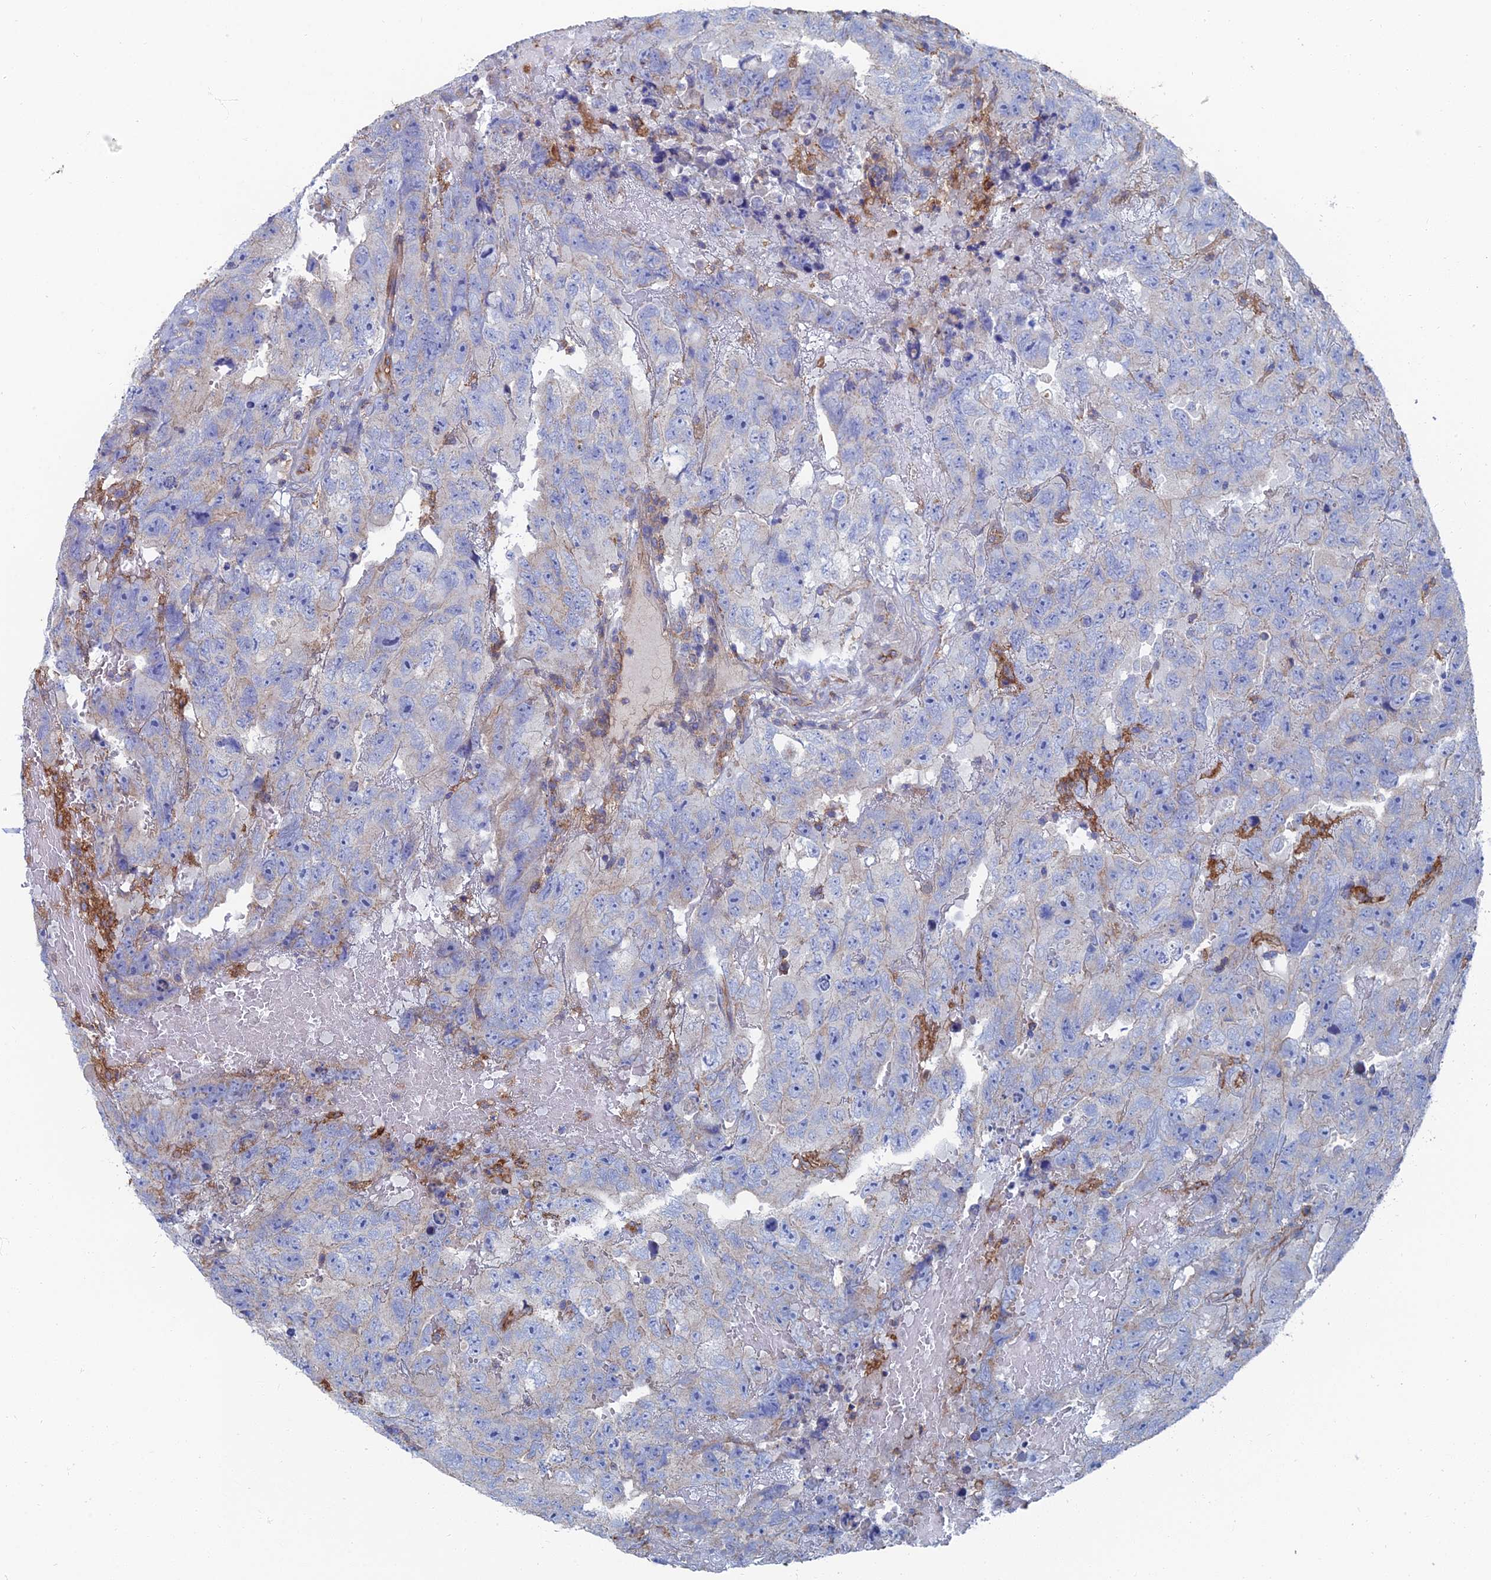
{"staining": {"intensity": "negative", "quantity": "none", "location": "none"}, "tissue": "testis cancer", "cell_type": "Tumor cells", "image_type": "cancer", "snomed": [{"axis": "morphology", "description": "Carcinoma, Embryonal, NOS"}, {"axis": "topography", "description": "Testis"}], "caption": "A photomicrograph of human testis cancer is negative for staining in tumor cells.", "gene": "SNX11", "patient": {"sex": "male", "age": 45}}